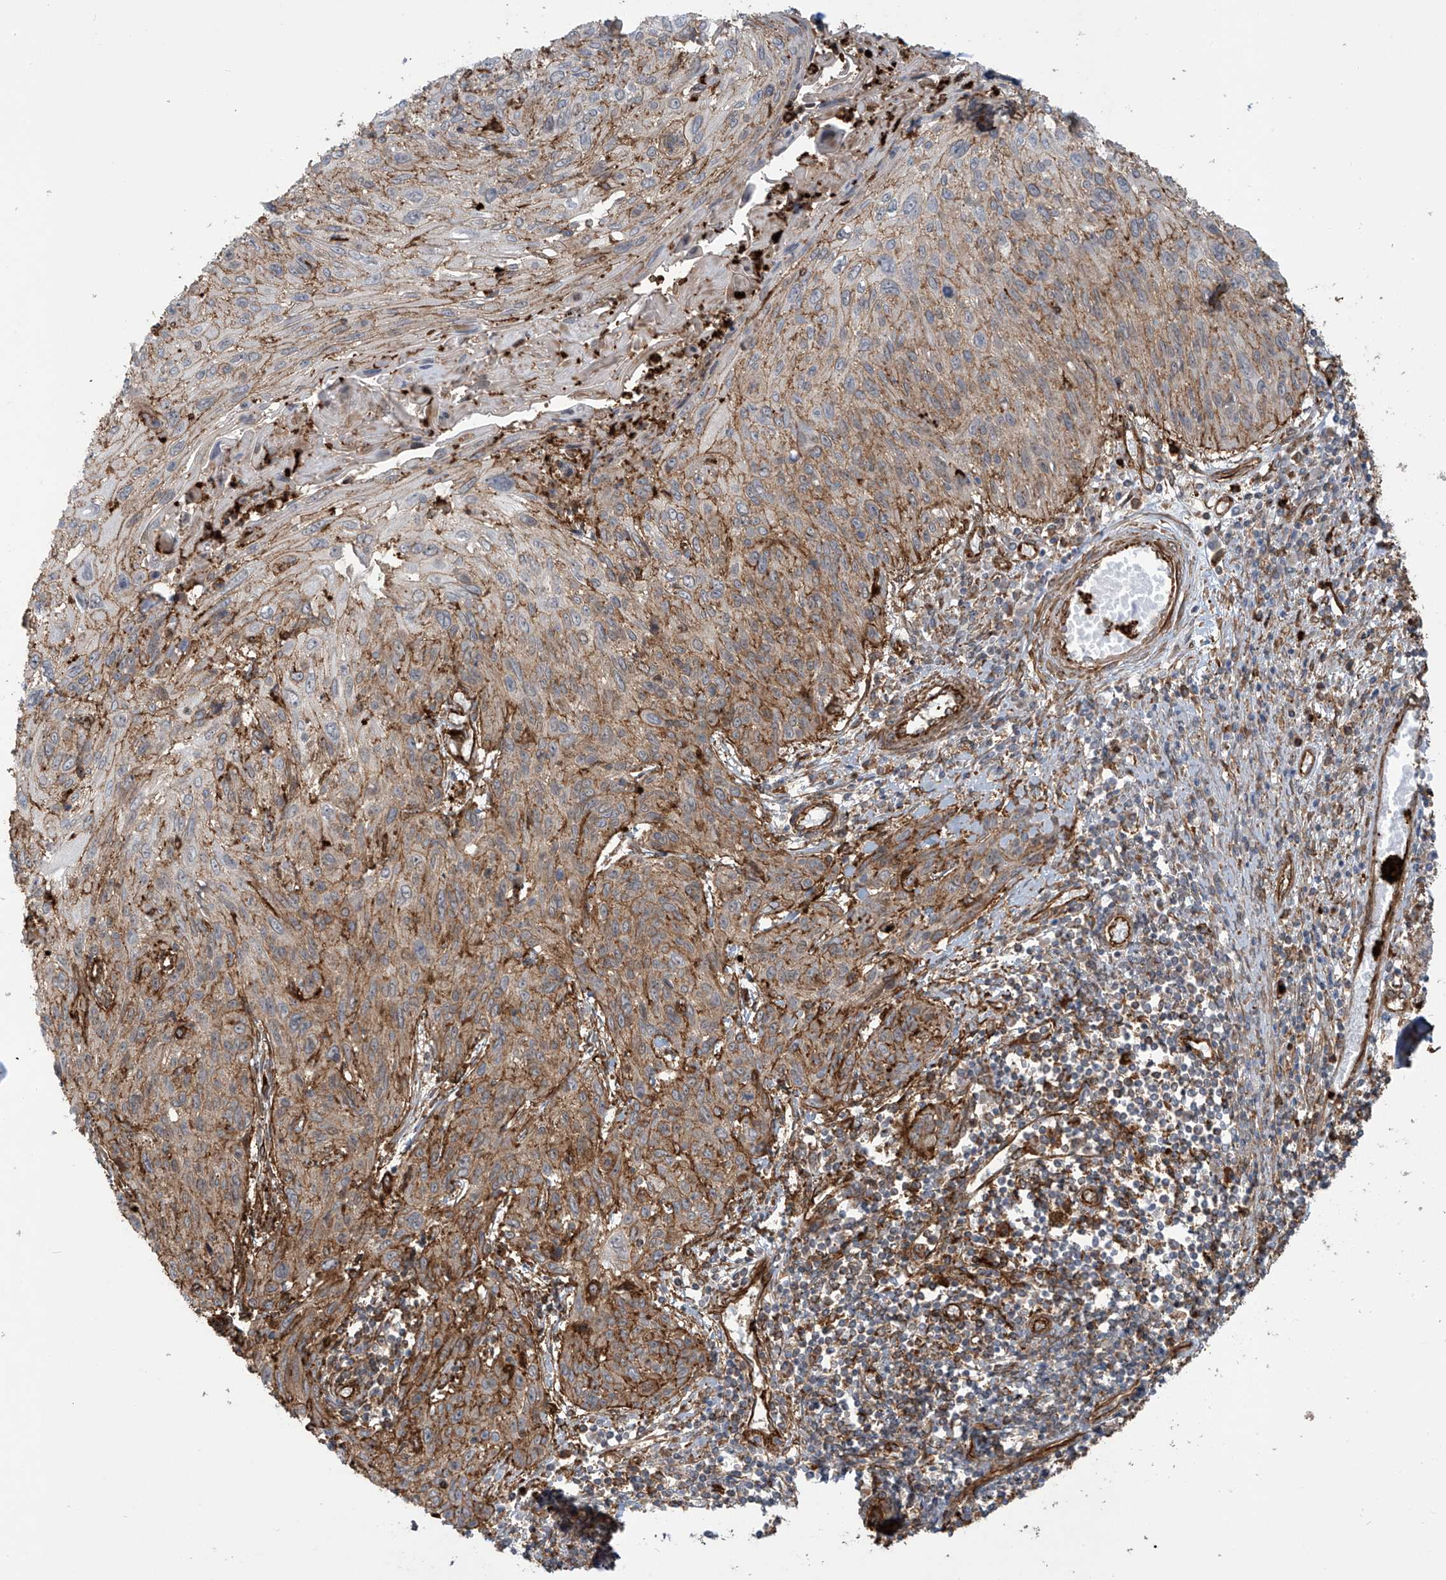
{"staining": {"intensity": "moderate", "quantity": ">75%", "location": "cytoplasmic/membranous"}, "tissue": "cervical cancer", "cell_type": "Tumor cells", "image_type": "cancer", "snomed": [{"axis": "morphology", "description": "Squamous cell carcinoma, NOS"}, {"axis": "topography", "description": "Cervix"}], "caption": "Moderate cytoplasmic/membranous positivity for a protein is appreciated in approximately >75% of tumor cells of cervical cancer using immunohistochemistry (IHC).", "gene": "SLC9A2", "patient": {"sex": "female", "age": 51}}